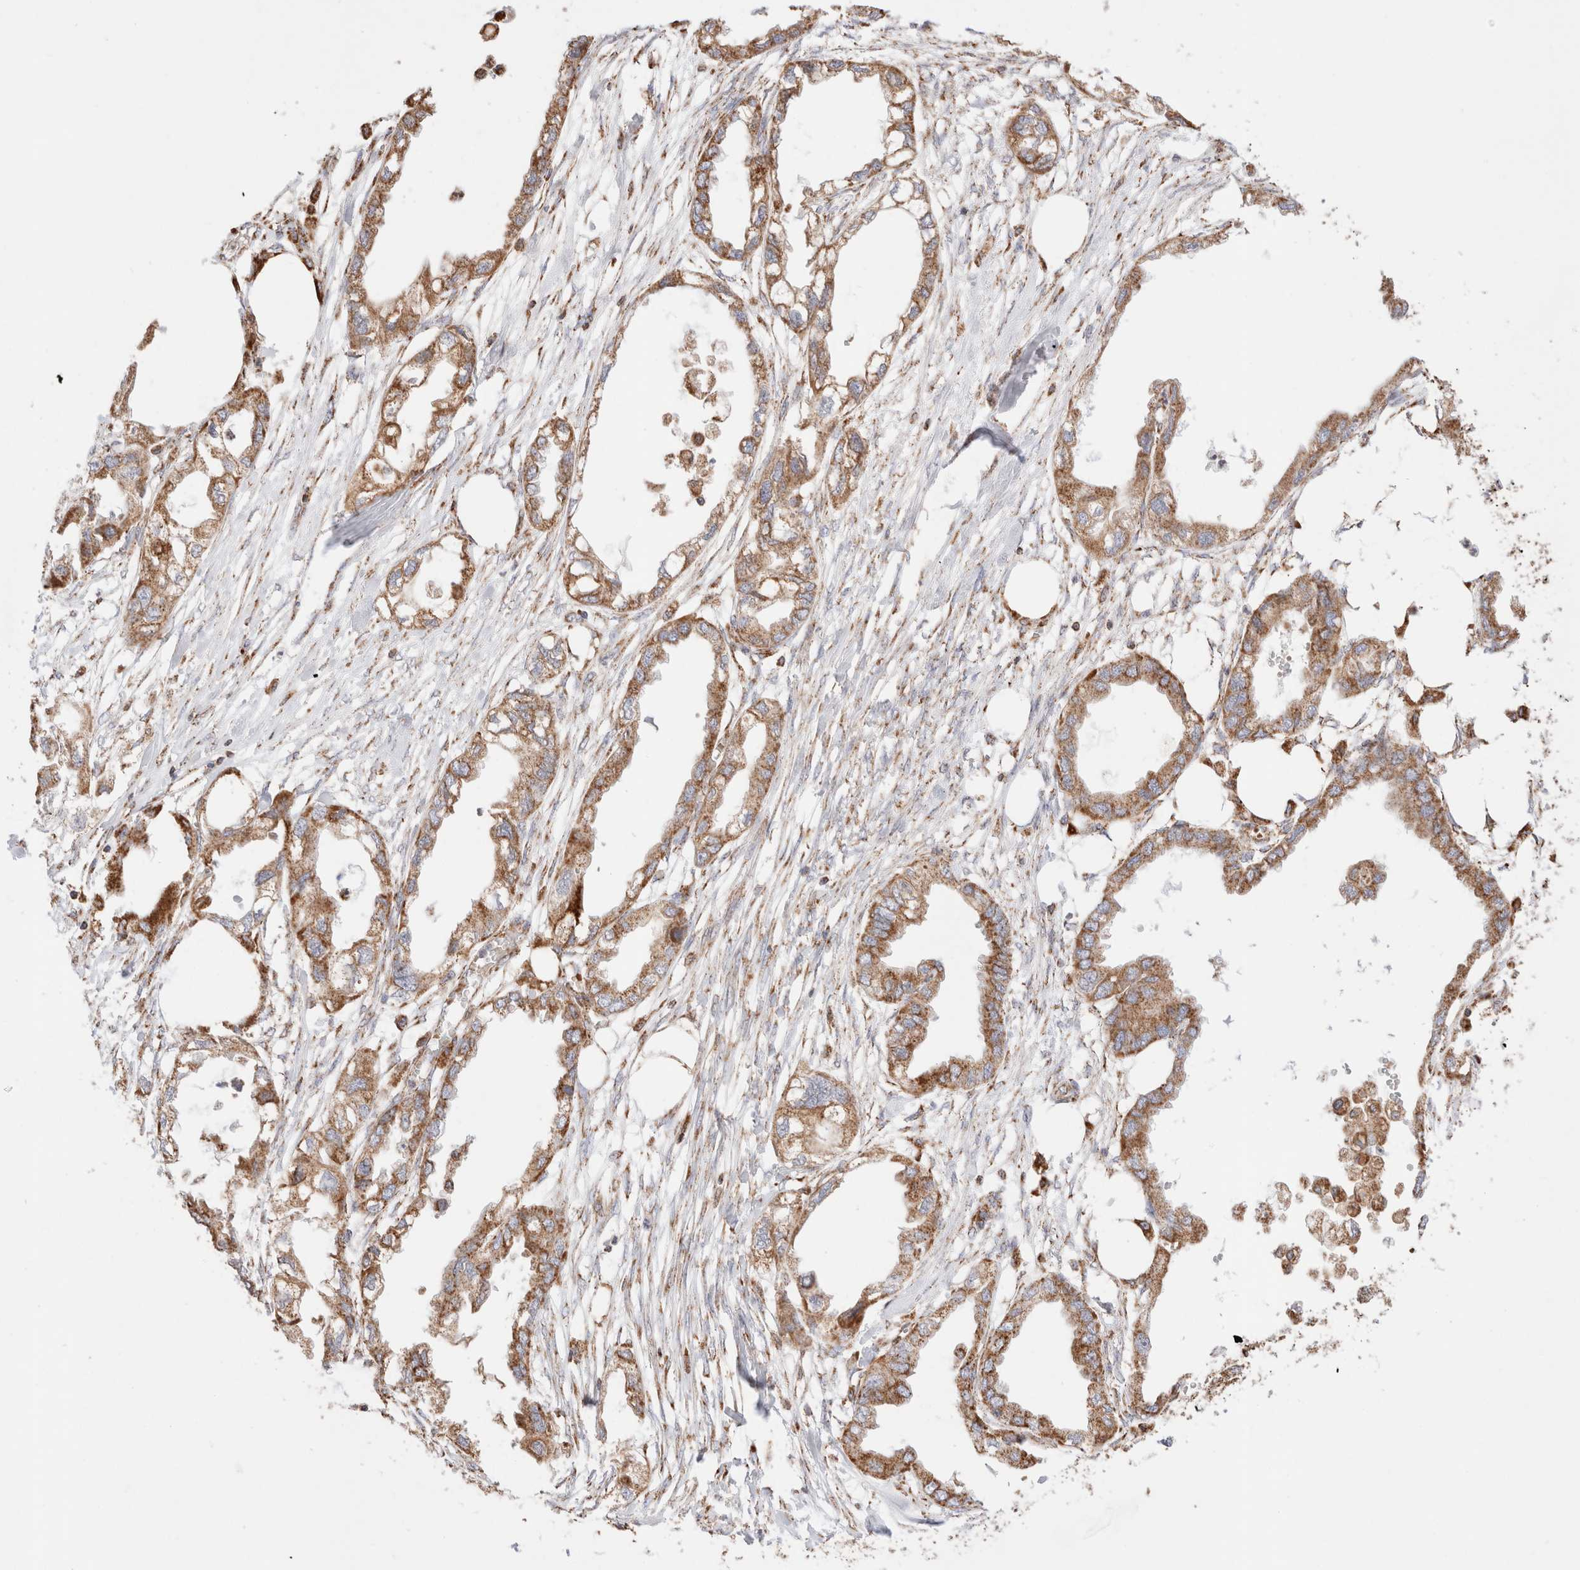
{"staining": {"intensity": "moderate", "quantity": ">75%", "location": "cytoplasmic/membranous"}, "tissue": "endometrial cancer", "cell_type": "Tumor cells", "image_type": "cancer", "snomed": [{"axis": "morphology", "description": "Adenocarcinoma, NOS"}, {"axis": "morphology", "description": "Adenocarcinoma, metastatic, NOS"}, {"axis": "topography", "description": "Adipose tissue"}, {"axis": "topography", "description": "Endometrium"}], "caption": "Moderate cytoplasmic/membranous expression for a protein is present in approximately >75% of tumor cells of metastatic adenocarcinoma (endometrial) using immunohistochemistry.", "gene": "TMPPE", "patient": {"sex": "female", "age": 67}}